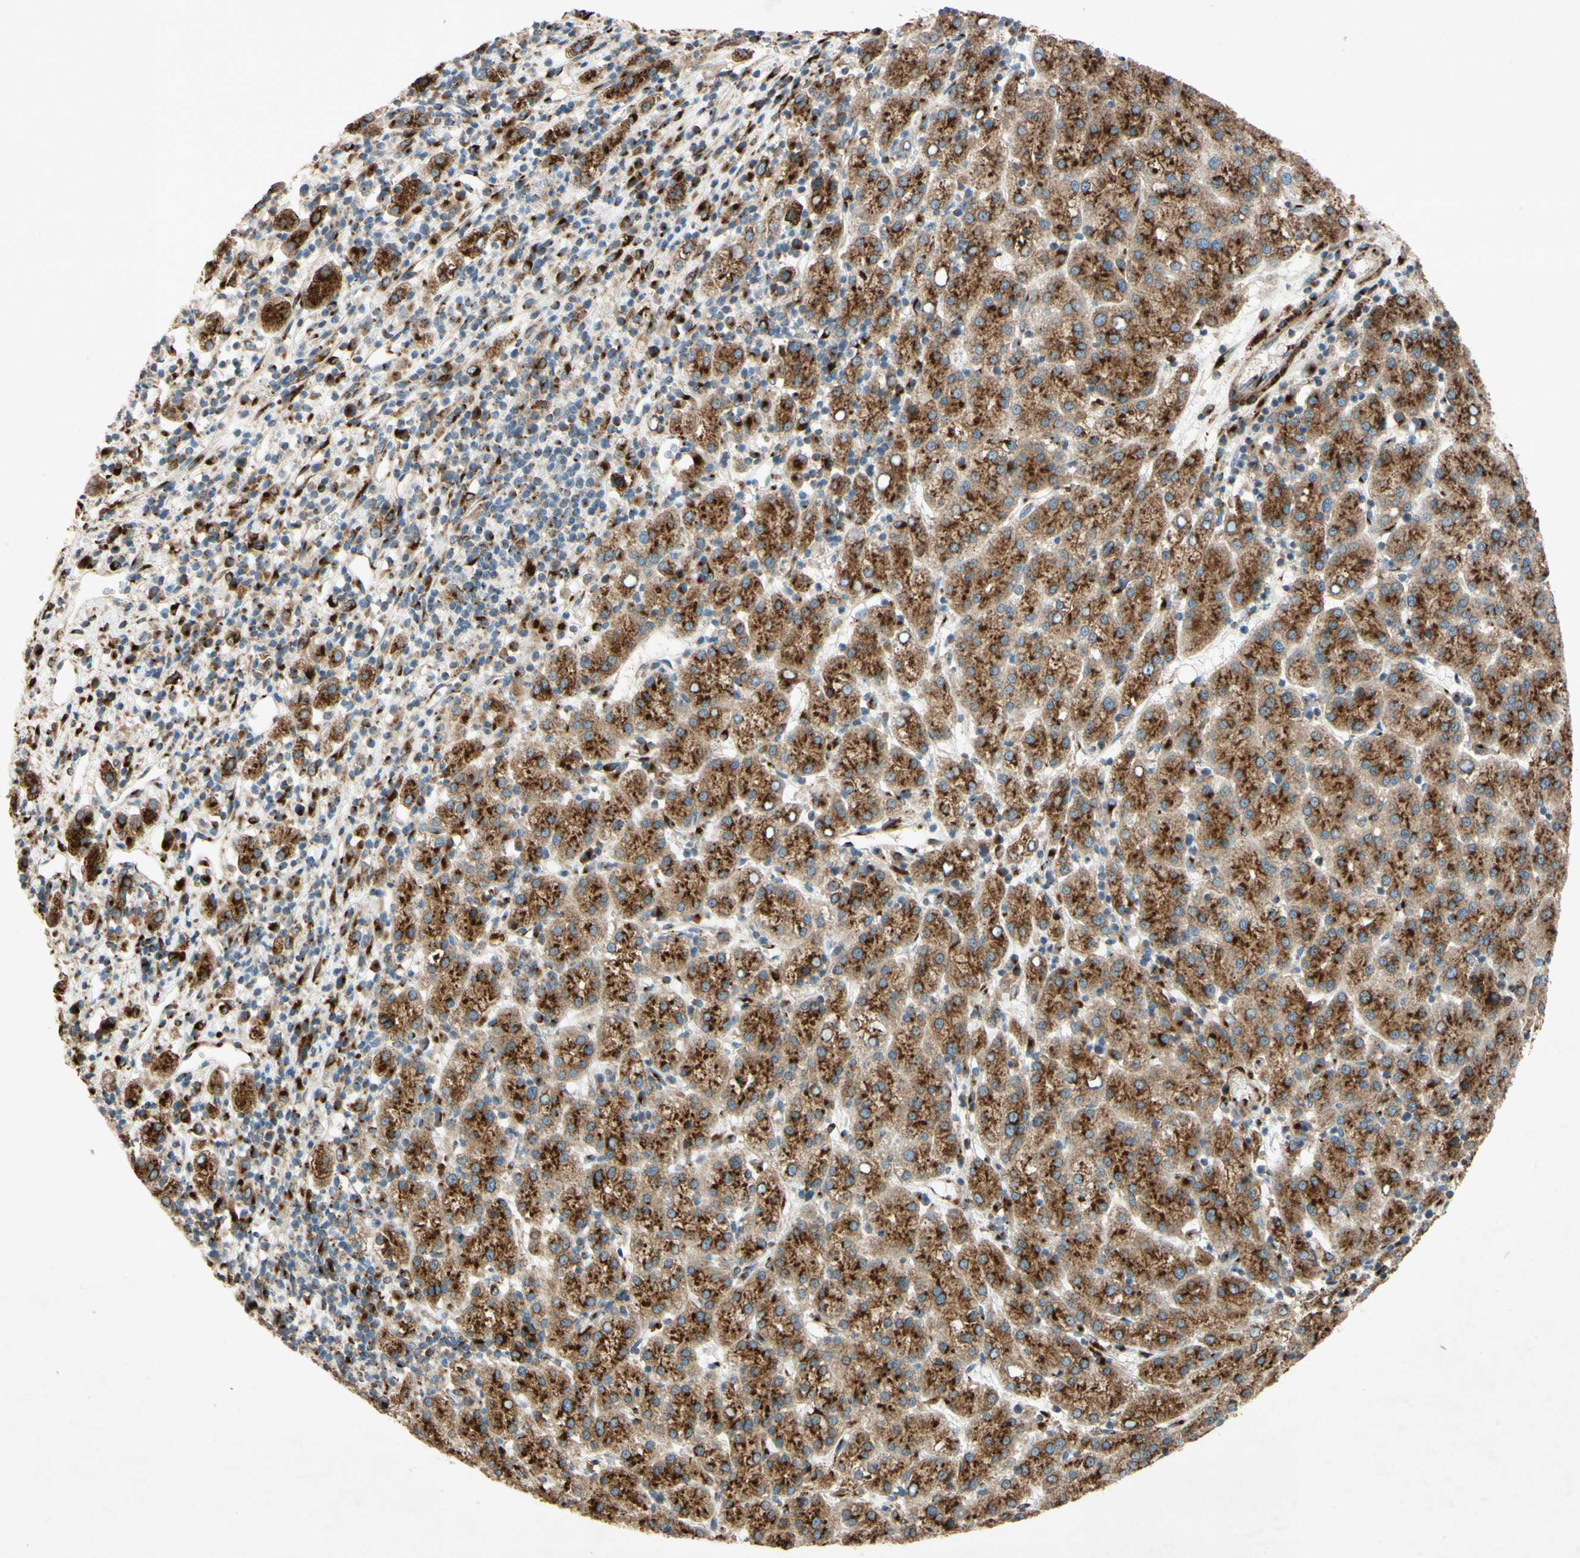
{"staining": {"intensity": "strong", "quantity": ">75%", "location": "cytoplasmic/membranous"}, "tissue": "liver cancer", "cell_type": "Tumor cells", "image_type": "cancer", "snomed": [{"axis": "morphology", "description": "Carcinoma, Hepatocellular, NOS"}, {"axis": "topography", "description": "Liver"}], "caption": "A high amount of strong cytoplasmic/membranous expression is appreciated in approximately >75% of tumor cells in liver hepatocellular carcinoma tissue. Ihc stains the protein in brown and the nuclei are stained blue.", "gene": "PTPRU", "patient": {"sex": "female", "age": 58}}